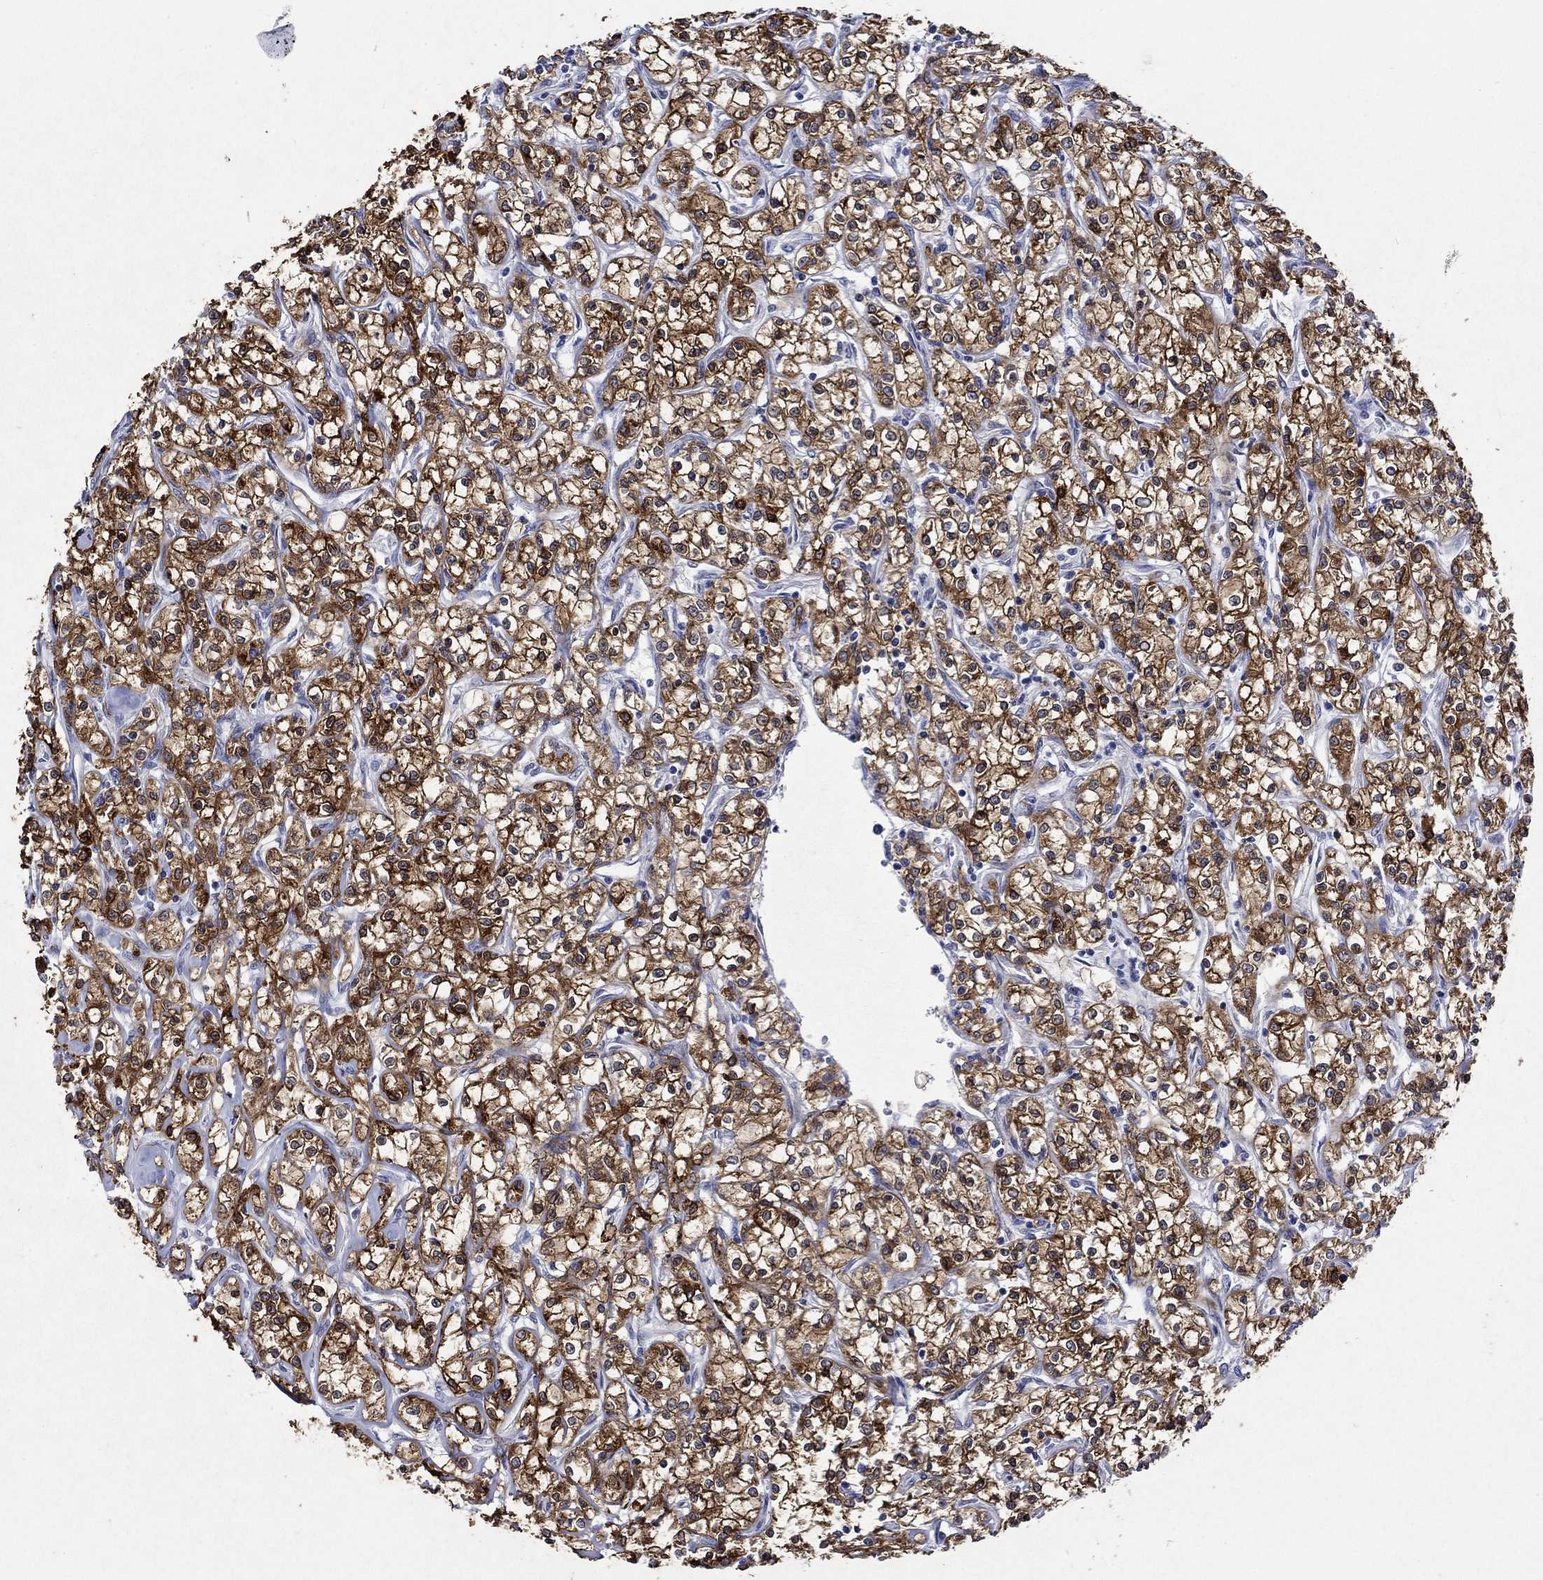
{"staining": {"intensity": "strong", "quantity": ">75%", "location": "cytoplasmic/membranous"}, "tissue": "renal cancer", "cell_type": "Tumor cells", "image_type": "cancer", "snomed": [{"axis": "morphology", "description": "Adenocarcinoma, NOS"}, {"axis": "topography", "description": "Kidney"}], "caption": "Protein expression analysis of renal cancer (adenocarcinoma) exhibits strong cytoplasmic/membranous staining in about >75% of tumor cells.", "gene": "CRYAB", "patient": {"sex": "female", "age": 59}}